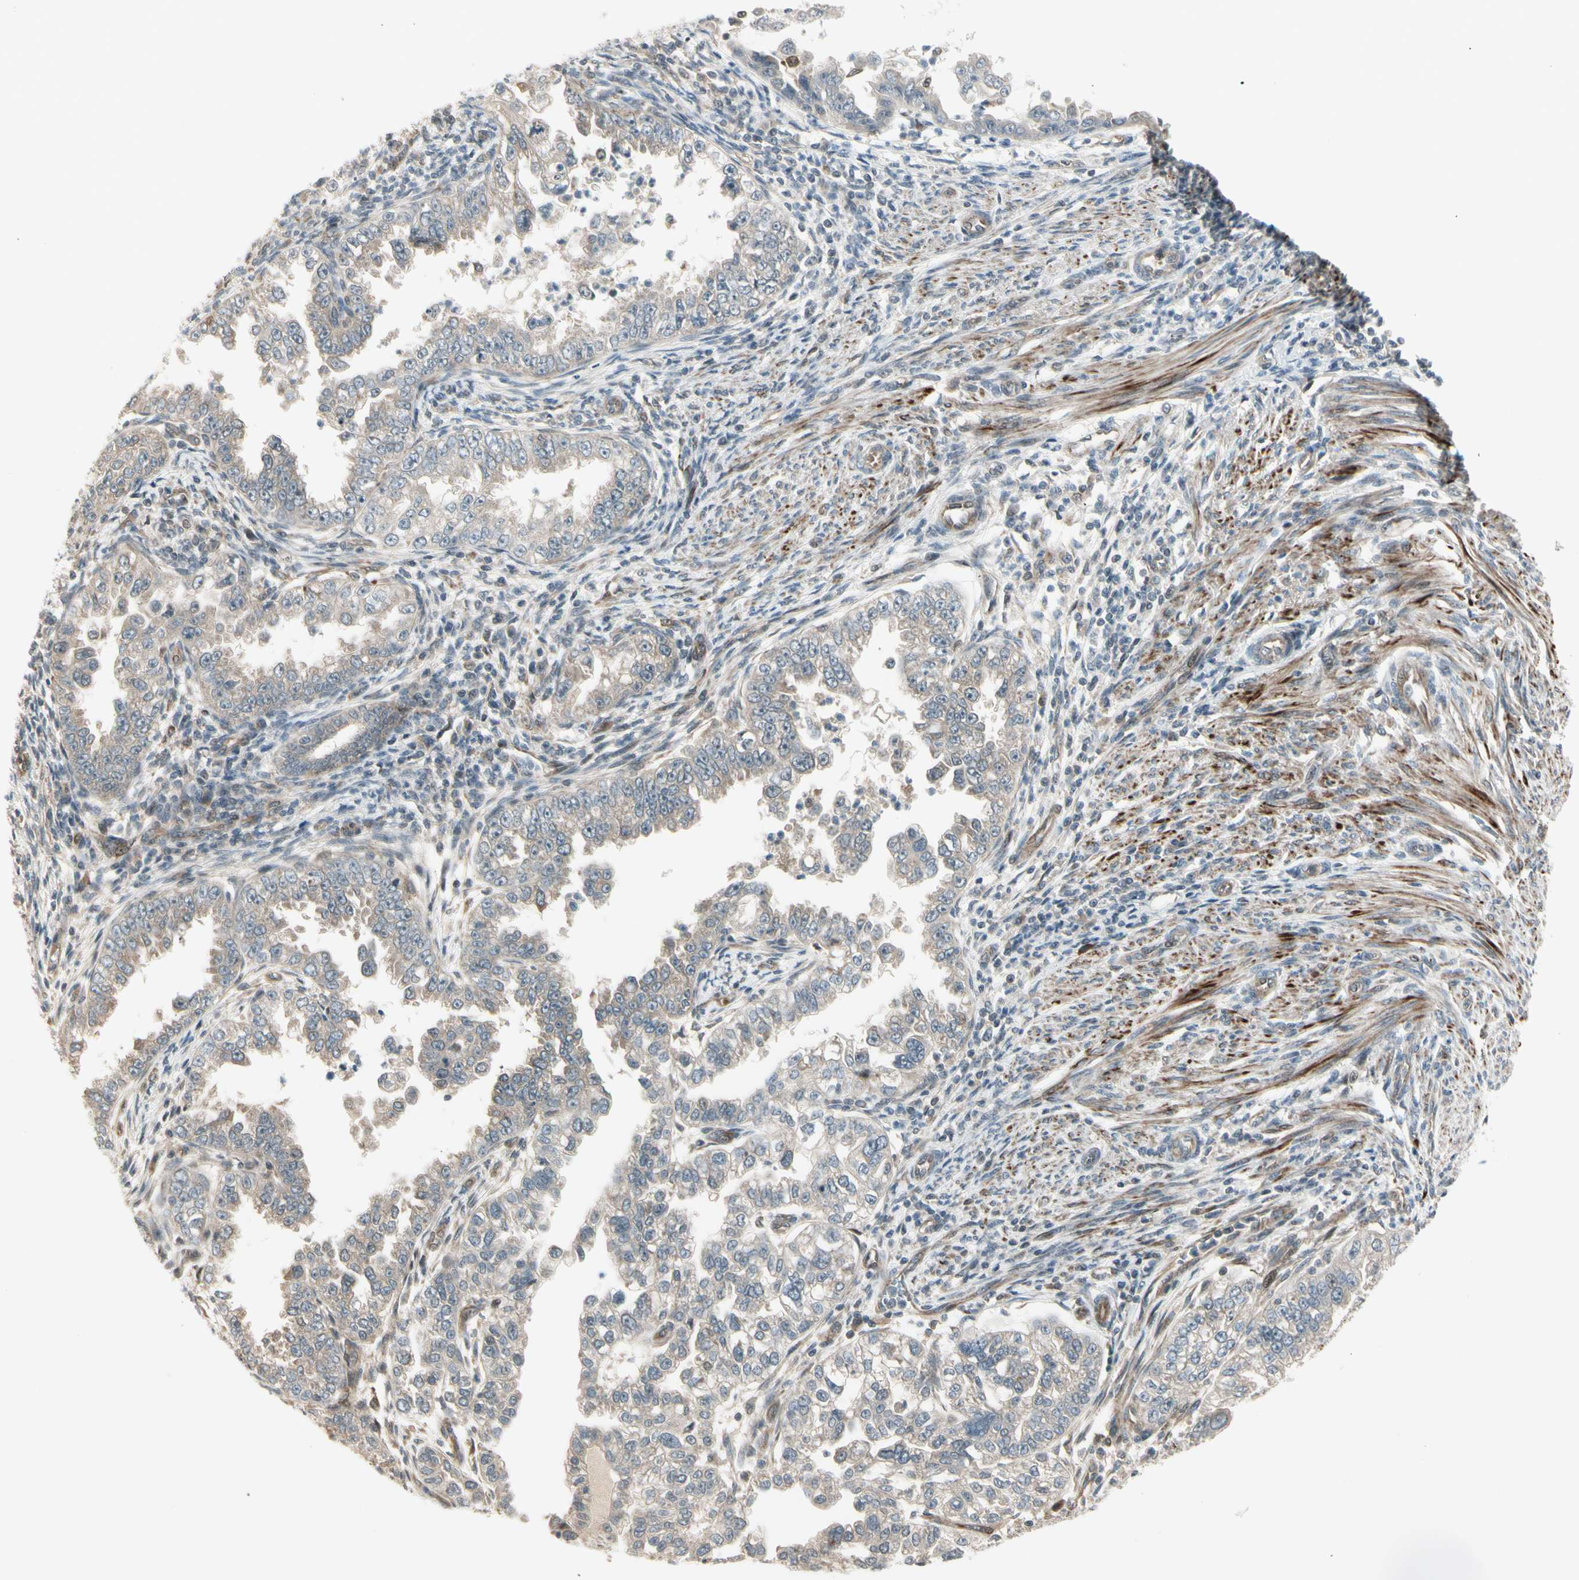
{"staining": {"intensity": "weak", "quantity": "25%-75%", "location": "cytoplasmic/membranous"}, "tissue": "endometrial cancer", "cell_type": "Tumor cells", "image_type": "cancer", "snomed": [{"axis": "morphology", "description": "Adenocarcinoma, NOS"}, {"axis": "topography", "description": "Endometrium"}], "caption": "This photomicrograph shows endometrial cancer stained with IHC to label a protein in brown. The cytoplasmic/membranous of tumor cells show weak positivity for the protein. Nuclei are counter-stained blue.", "gene": "SVBP", "patient": {"sex": "female", "age": 85}}